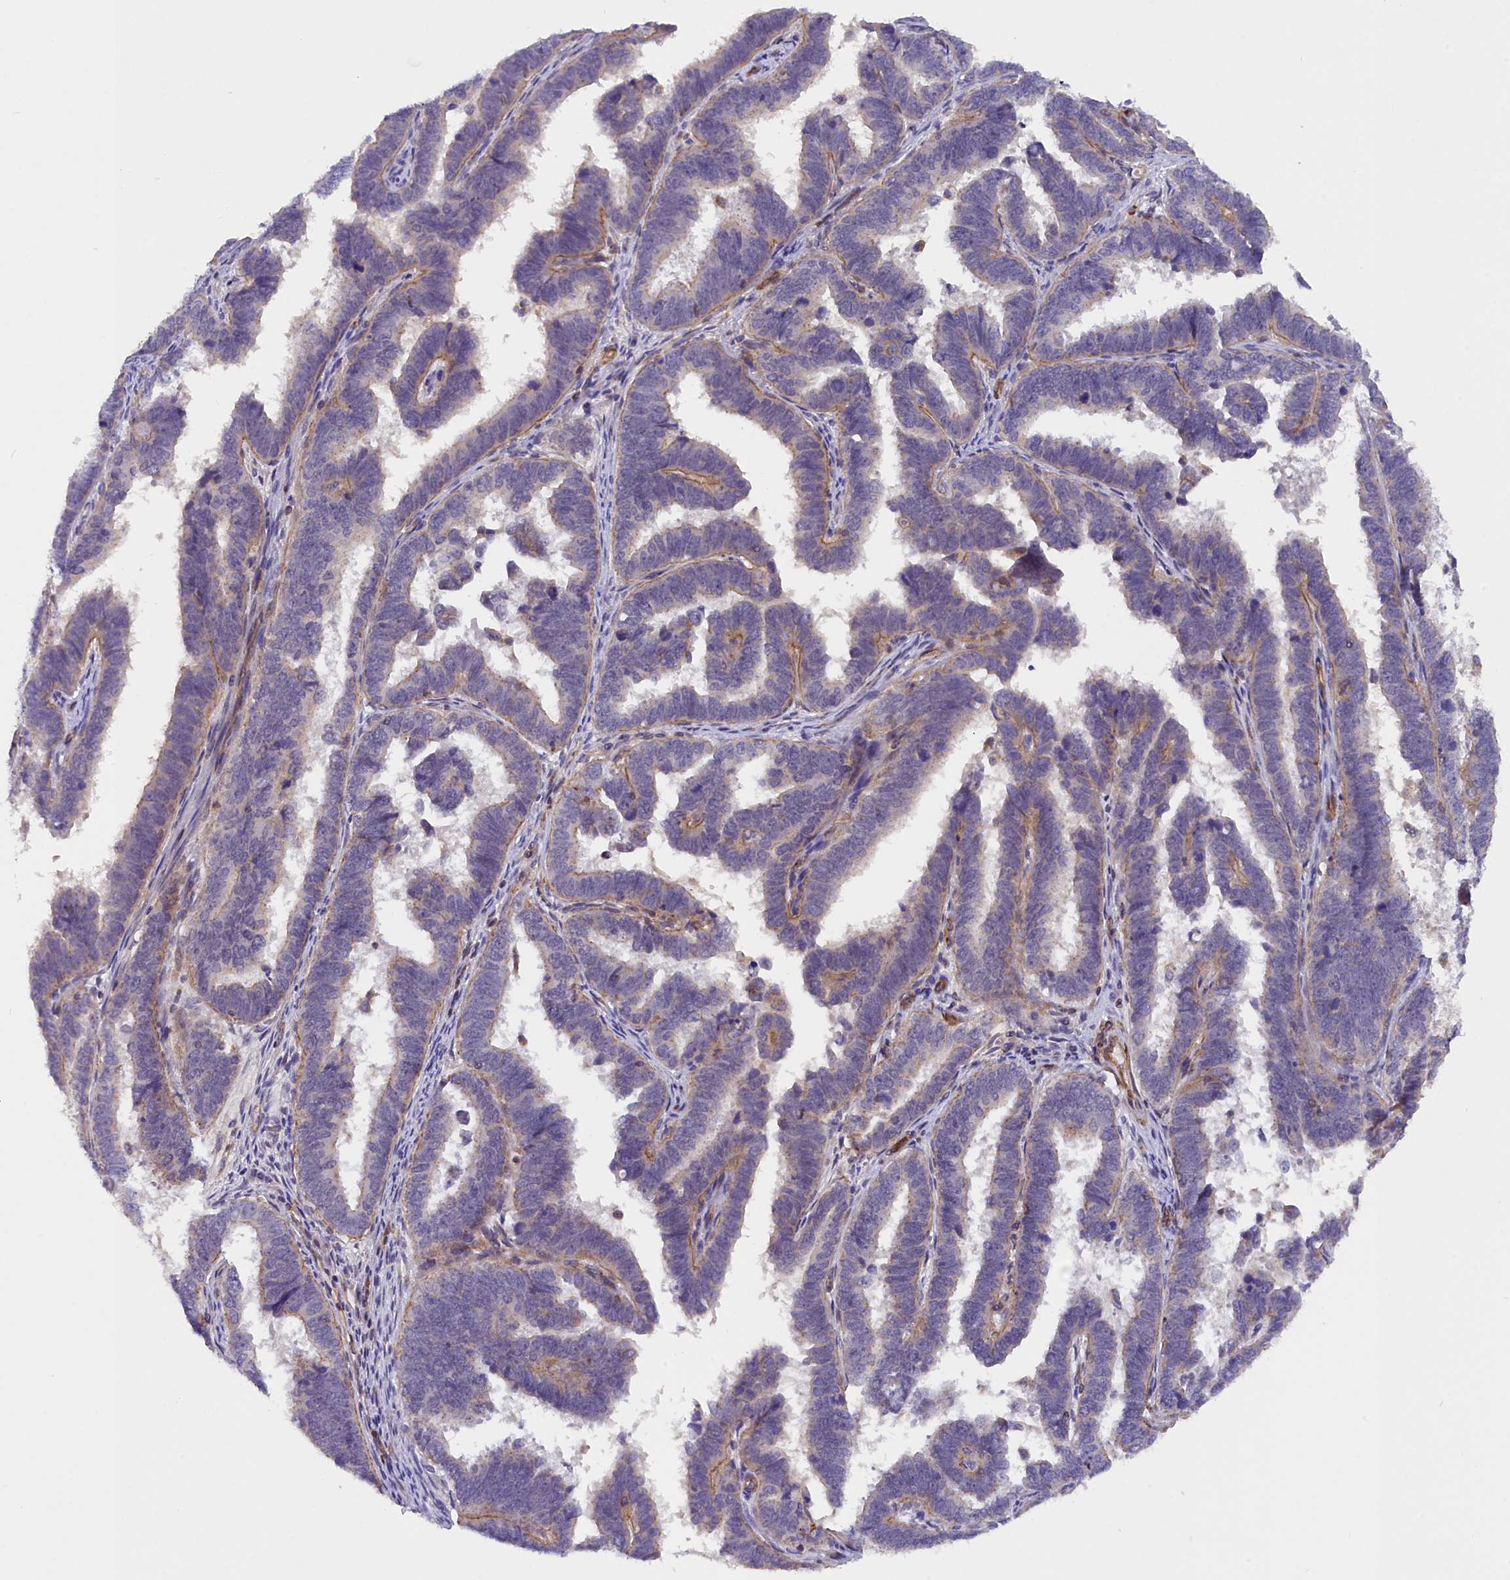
{"staining": {"intensity": "negative", "quantity": "none", "location": "none"}, "tissue": "endometrial cancer", "cell_type": "Tumor cells", "image_type": "cancer", "snomed": [{"axis": "morphology", "description": "Adenocarcinoma, NOS"}, {"axis": "topography", "description": "Endometrium"}], "caption": "This image is of endometrial cancer stained with IHC to label a protein in brown with the nuclei are counter-stained blue. There is no staining in tumor cells.", "gene": "MED20", "patient": {"sex": "female", "age": 75}}